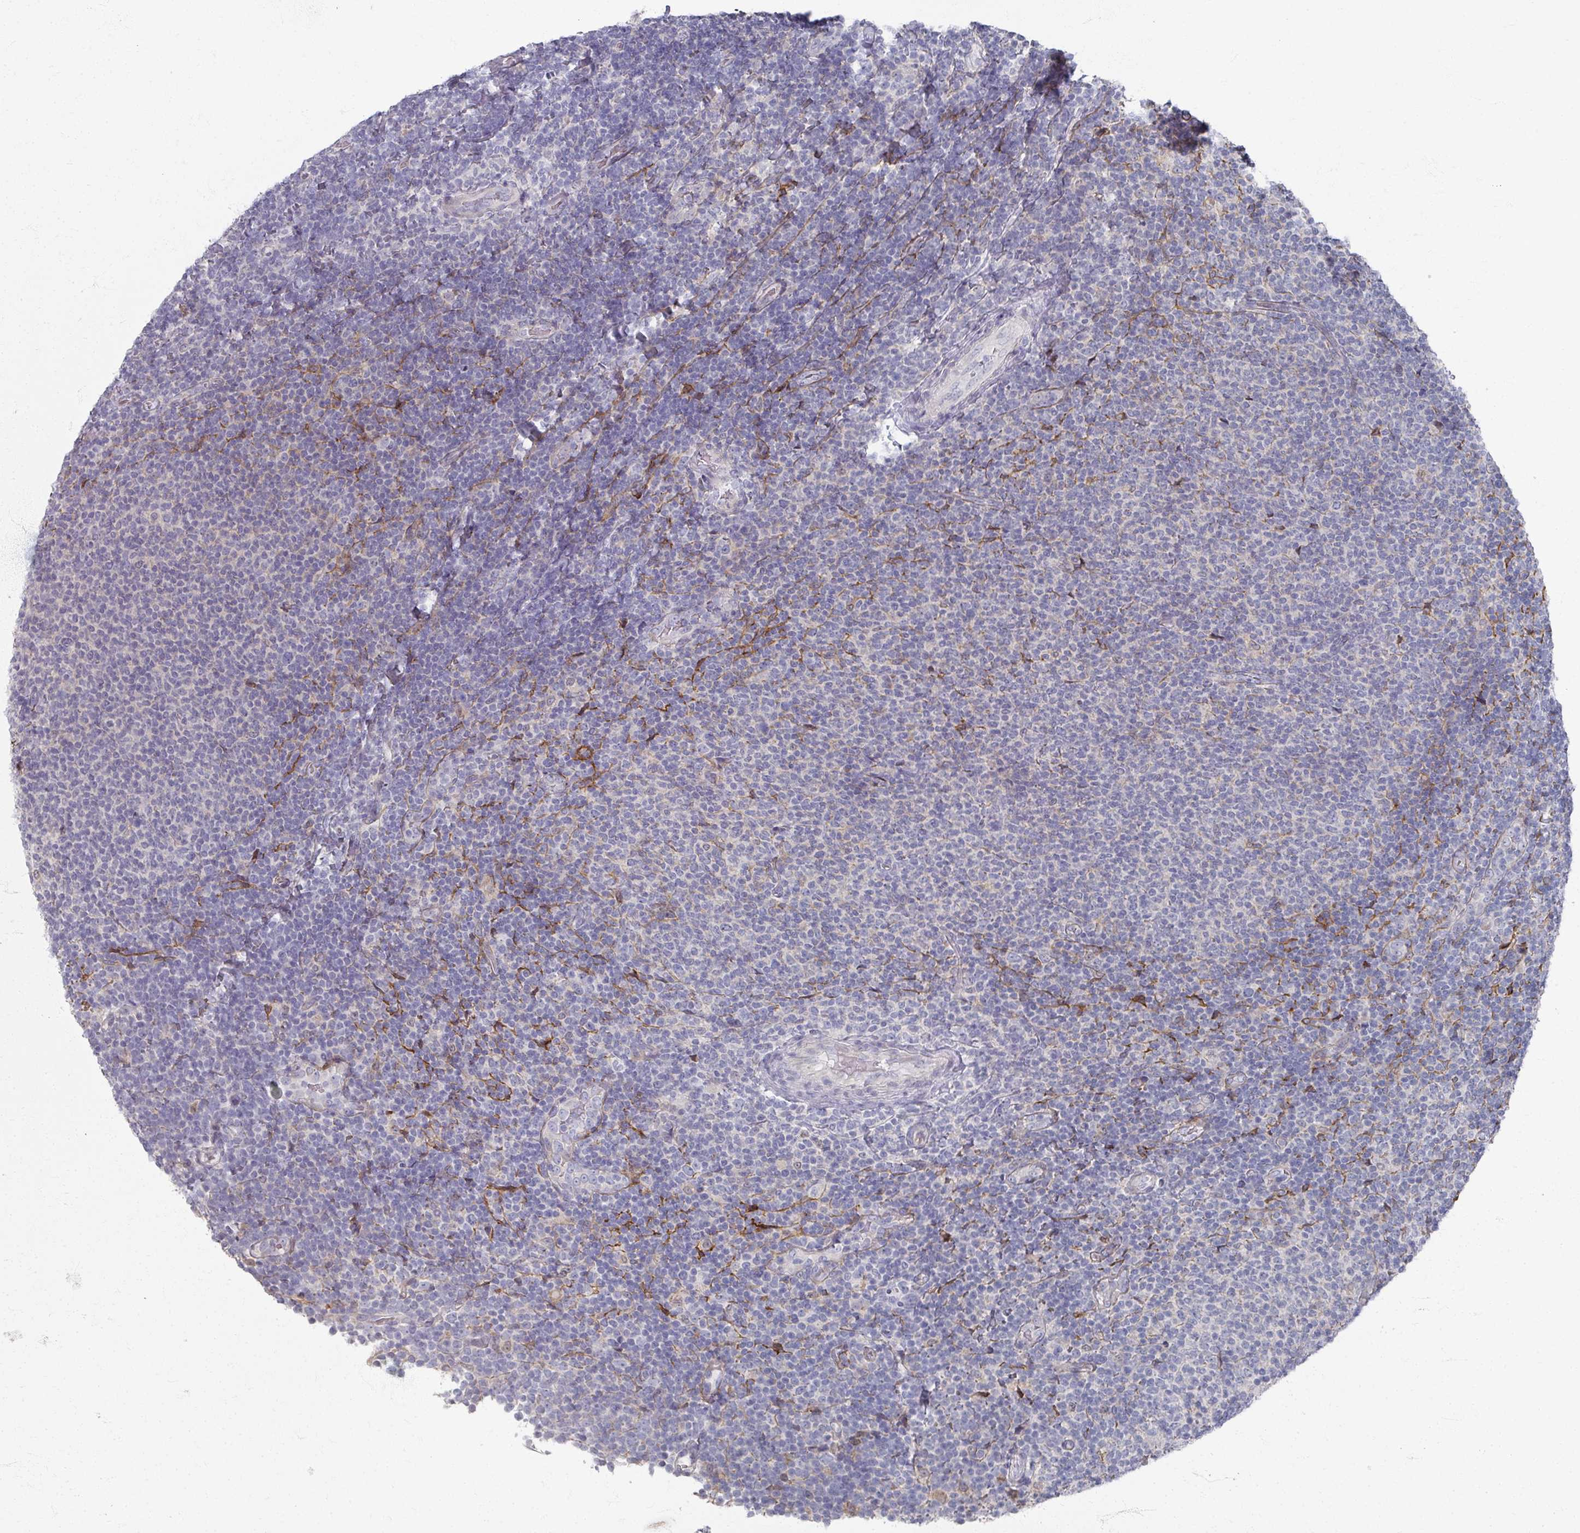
{"staining": {"intensity": "negative", "quantity": "none", "location": "none"}, "tissue": "lymphoma", "cell_type": "Tumor cells", "image_type": "cancer", "snomed": [{"axis": "morphology", "description": "Malignant lymphoma, non-Hodgkin's type, Low grade"}, {"axis": "topography", "description": "Lymph node"}], "caption": "There is no significant expression in tumor cells of lymphoma.", "gene": "TTYH3", "patient": {"sex": "male", "age": 52}}